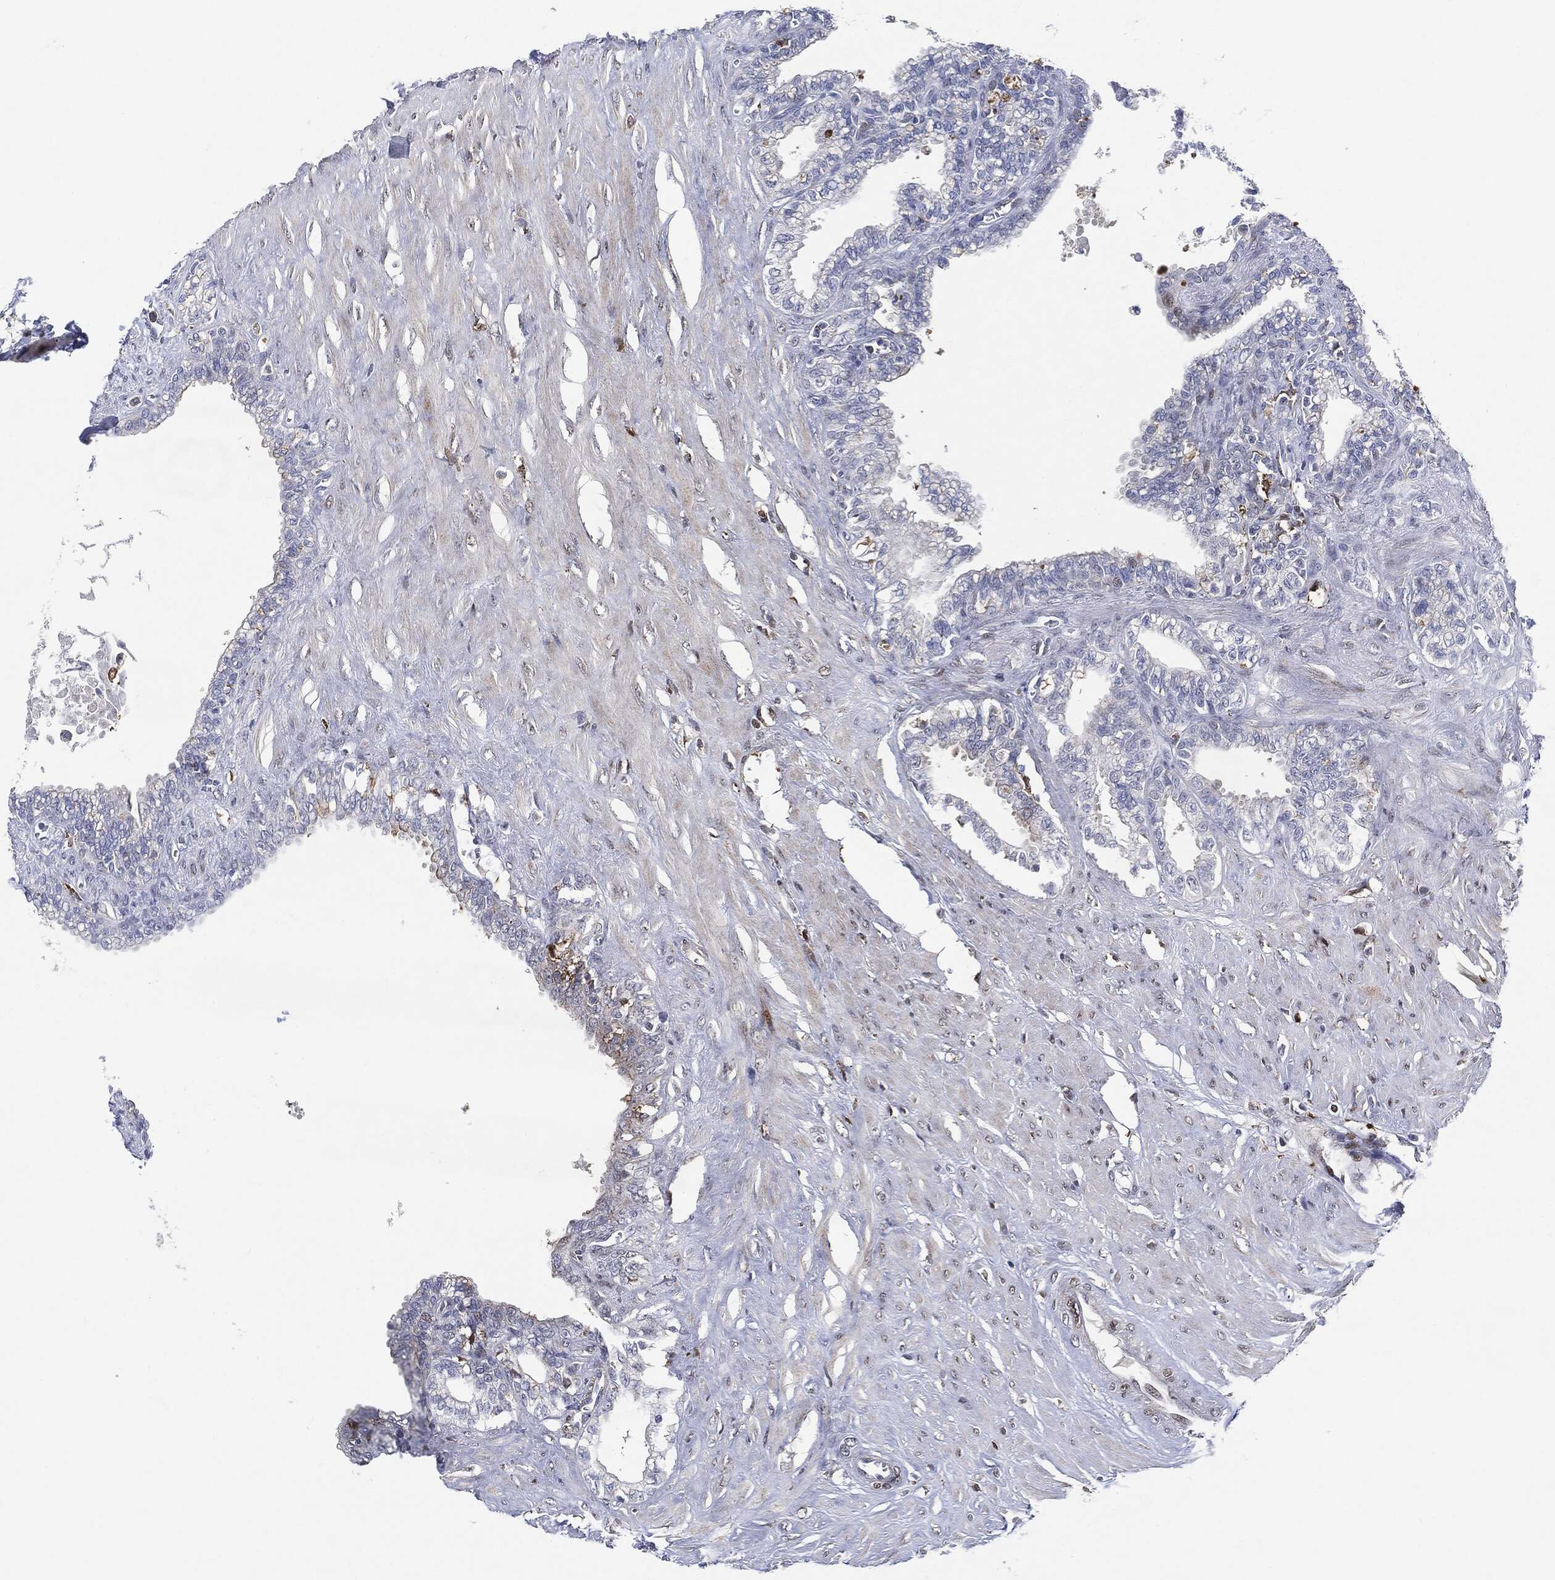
{"staining": {"intensity": "negative", "quantity": "none", "location": "none"}, "tissue": "seminal vesicle", "cell_type": "Glandular cells", "image_type": "normal", "snomed": [{"axis": "morphology", "description": "Normal tissue, NOS"}, {"axis": "morphology", "description": "Urothelial carcinoma, NOS"}, {"axis": "topography", "description": "Urinary bladder"}, {"axis": "topography", "description": "Seminal veicle"}], "caption": "An IHC histopathology image of normal seminal vesicle is shown. There is no staining in glandular cells of seminal vesicle. (Stains: DAB immunohistochemistry with hematoxylin counter stain, Microscopy: brightfield microscopy at high magnification).", "gene": "NANOS3", "patient": {"sex": "male", "age": 76}}